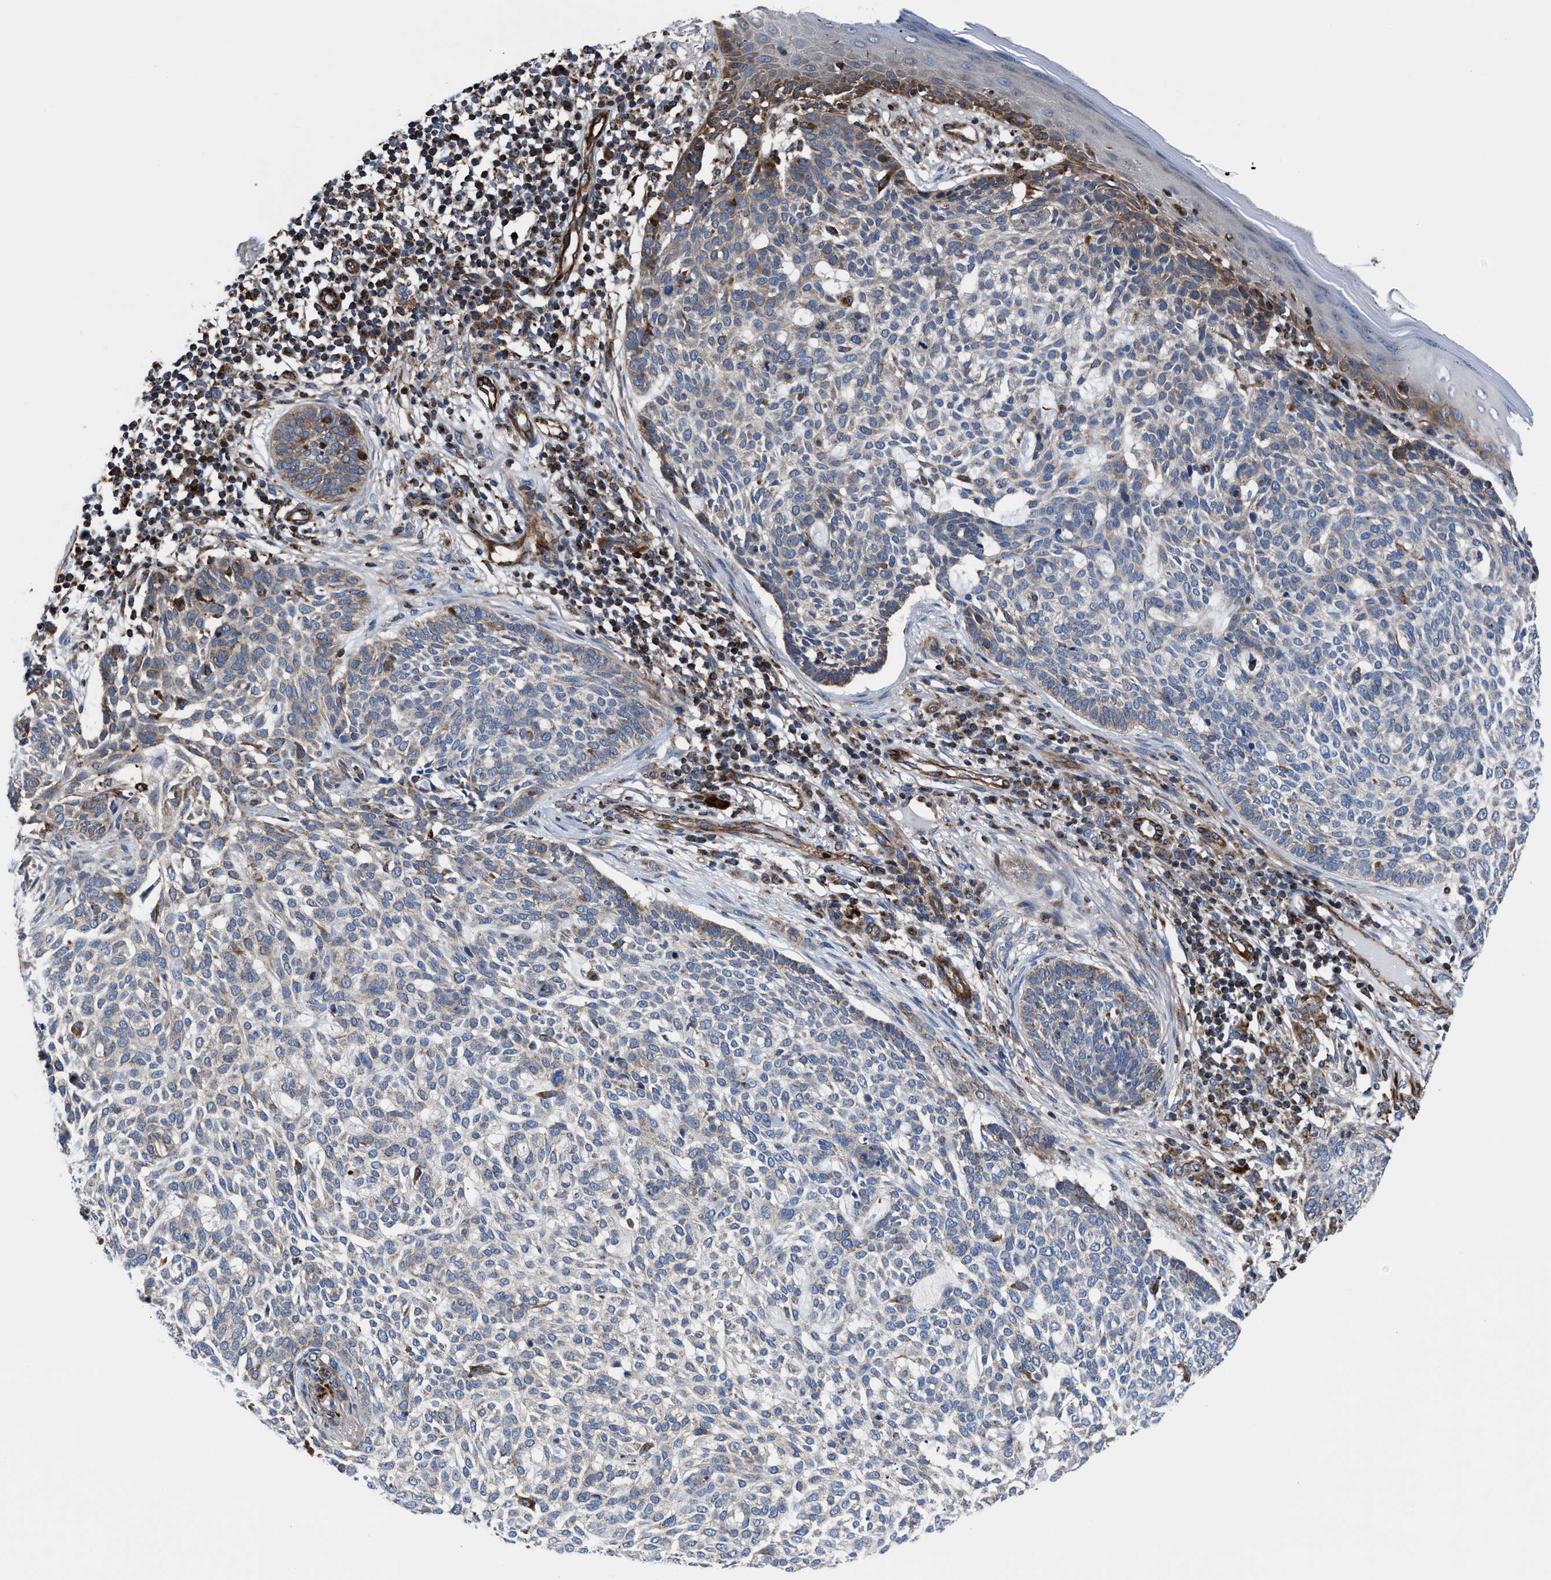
{"staining": {"intensity": "weak", "quantity": "25%-75%", "location": "cytoplasmic/membranous"}, "tissue": "skin cancer", "cell_type": "Tumor cells", "image_type": "cancer", "snomed": [{"axis": "morphology", "description": "Basal cell carcinoma"}, {"axis": "topography", "description": "Skin"}], "caption": "Human basal cell carcinoma (skin) stained for a protein (brown) displays weak cytoplasmic/membranous positive staining in approximately 25%-75% of tumor cells.", "gene": "PRR15L", "patient": {"sex": "female", "age": 64}}